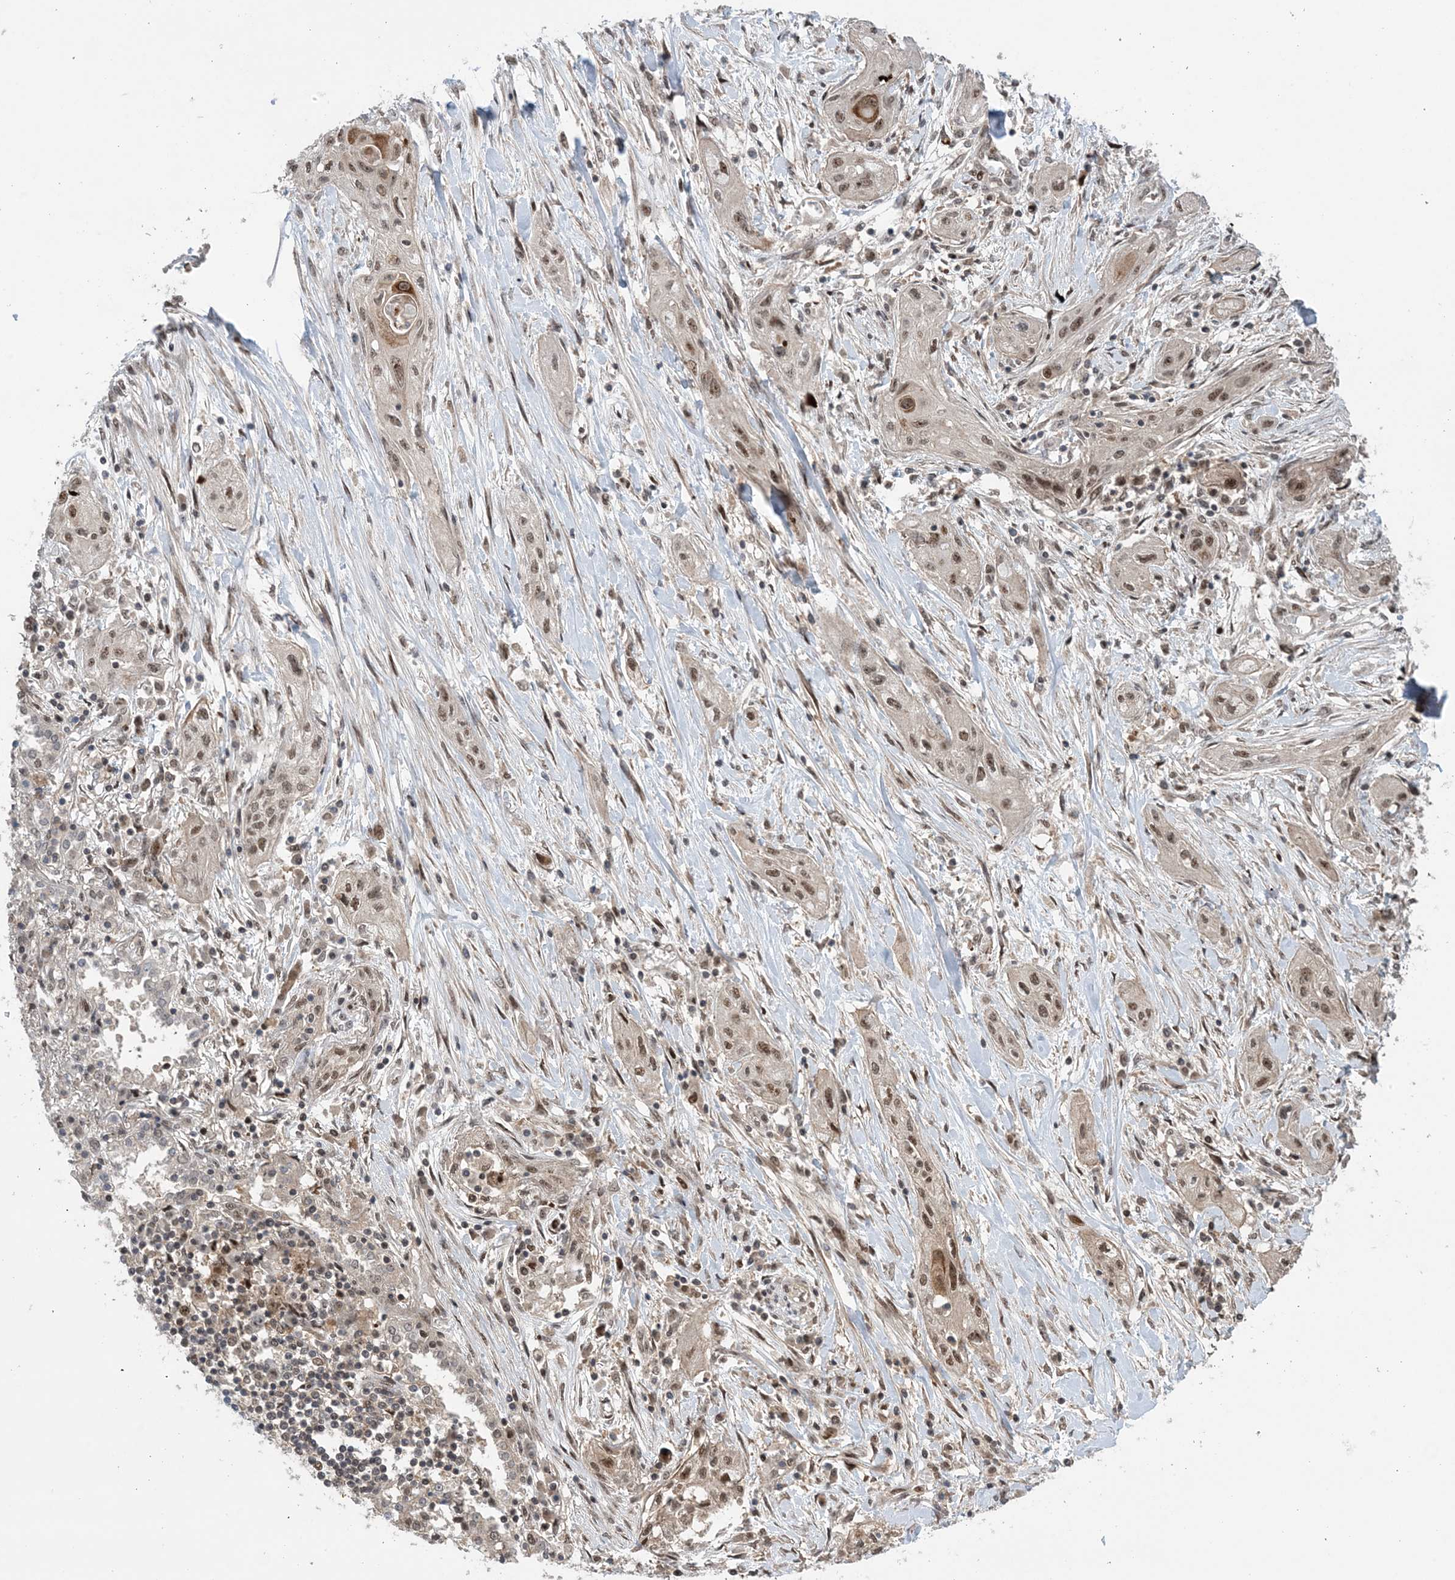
{"staining": {"intensity": "moderate", "quantity": ">75%", "location": "nuclear"}, "tissue": "lung cancer", "cell_type": "Tumor cells", "image_type": "cancer", "snomed": [{"axis": "morphology", "description": "Squamous cell carcinoma, NOS"}, {"axis": "topography", "description": "Lung"}], "caption": "DAB immunohistochemical staining of lung squamous cell carcinoma shows moderate nuclear protein staining in approximately >75% of tumor cells.", "gene": "ZNF710", "patient": {"sex": "female", "age": 47}}